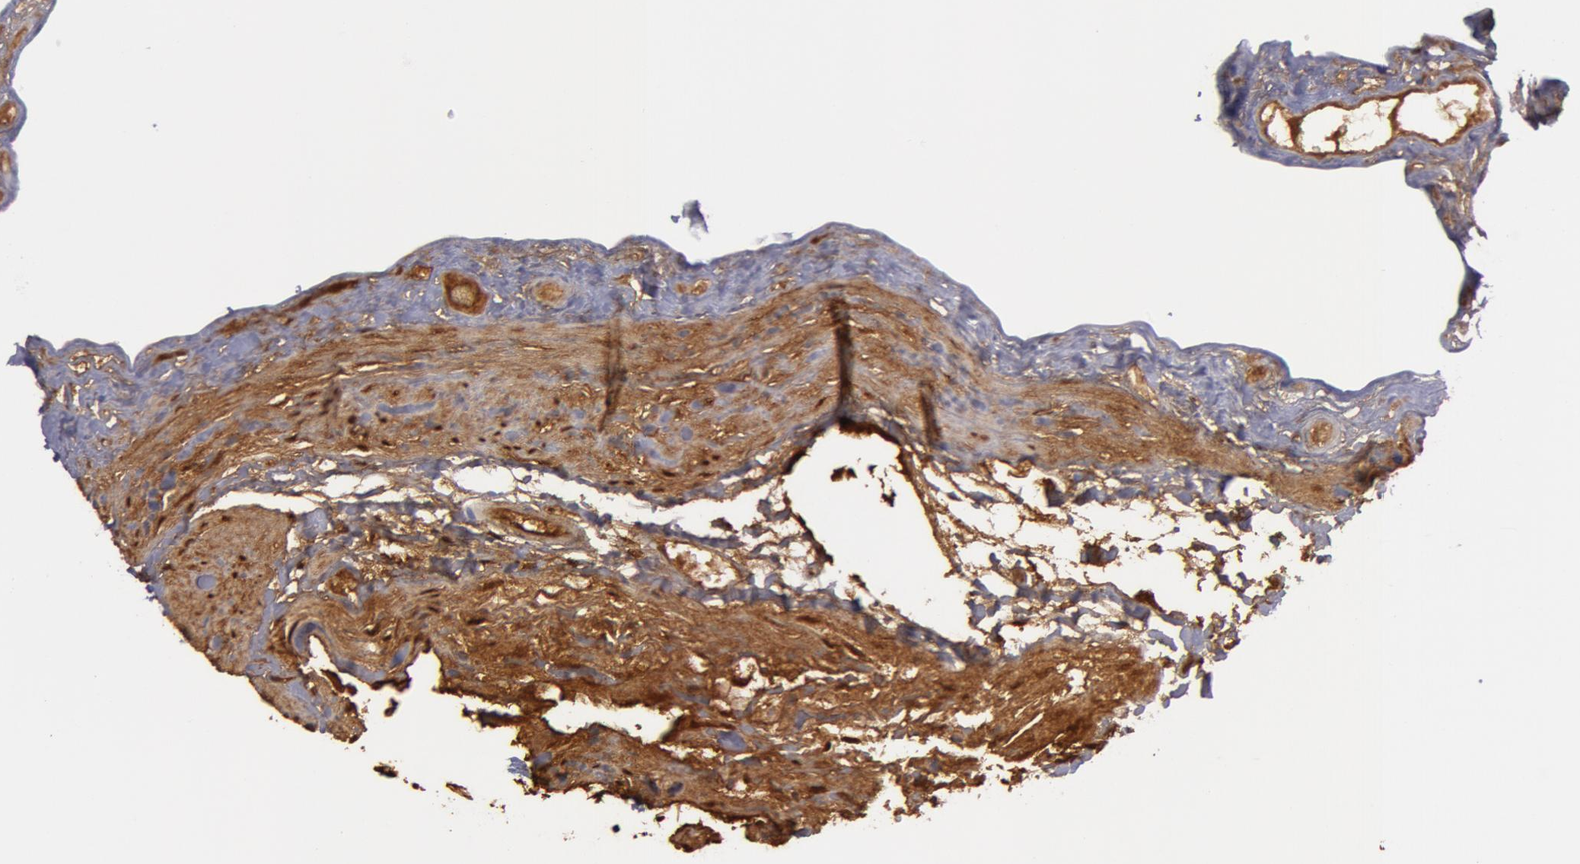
{"staining": {"intensity": "negative", "quantity": "none", "location": "none"}, "tissue": "gallbladder", "cell_type": "Glandular cells", "image_type": "normal", "snomed": [{"axis": "morphology", "description": "Normal tissue, NOS"}, {"axis": "topography", "description": "Gallbladder"}], "caption": "Human gallbladder stained for a protein using immunohistochemistry displays no expression in glandular cells.", "gene": "TAGLN", "patient": {"sex": "female", "age": 24}}